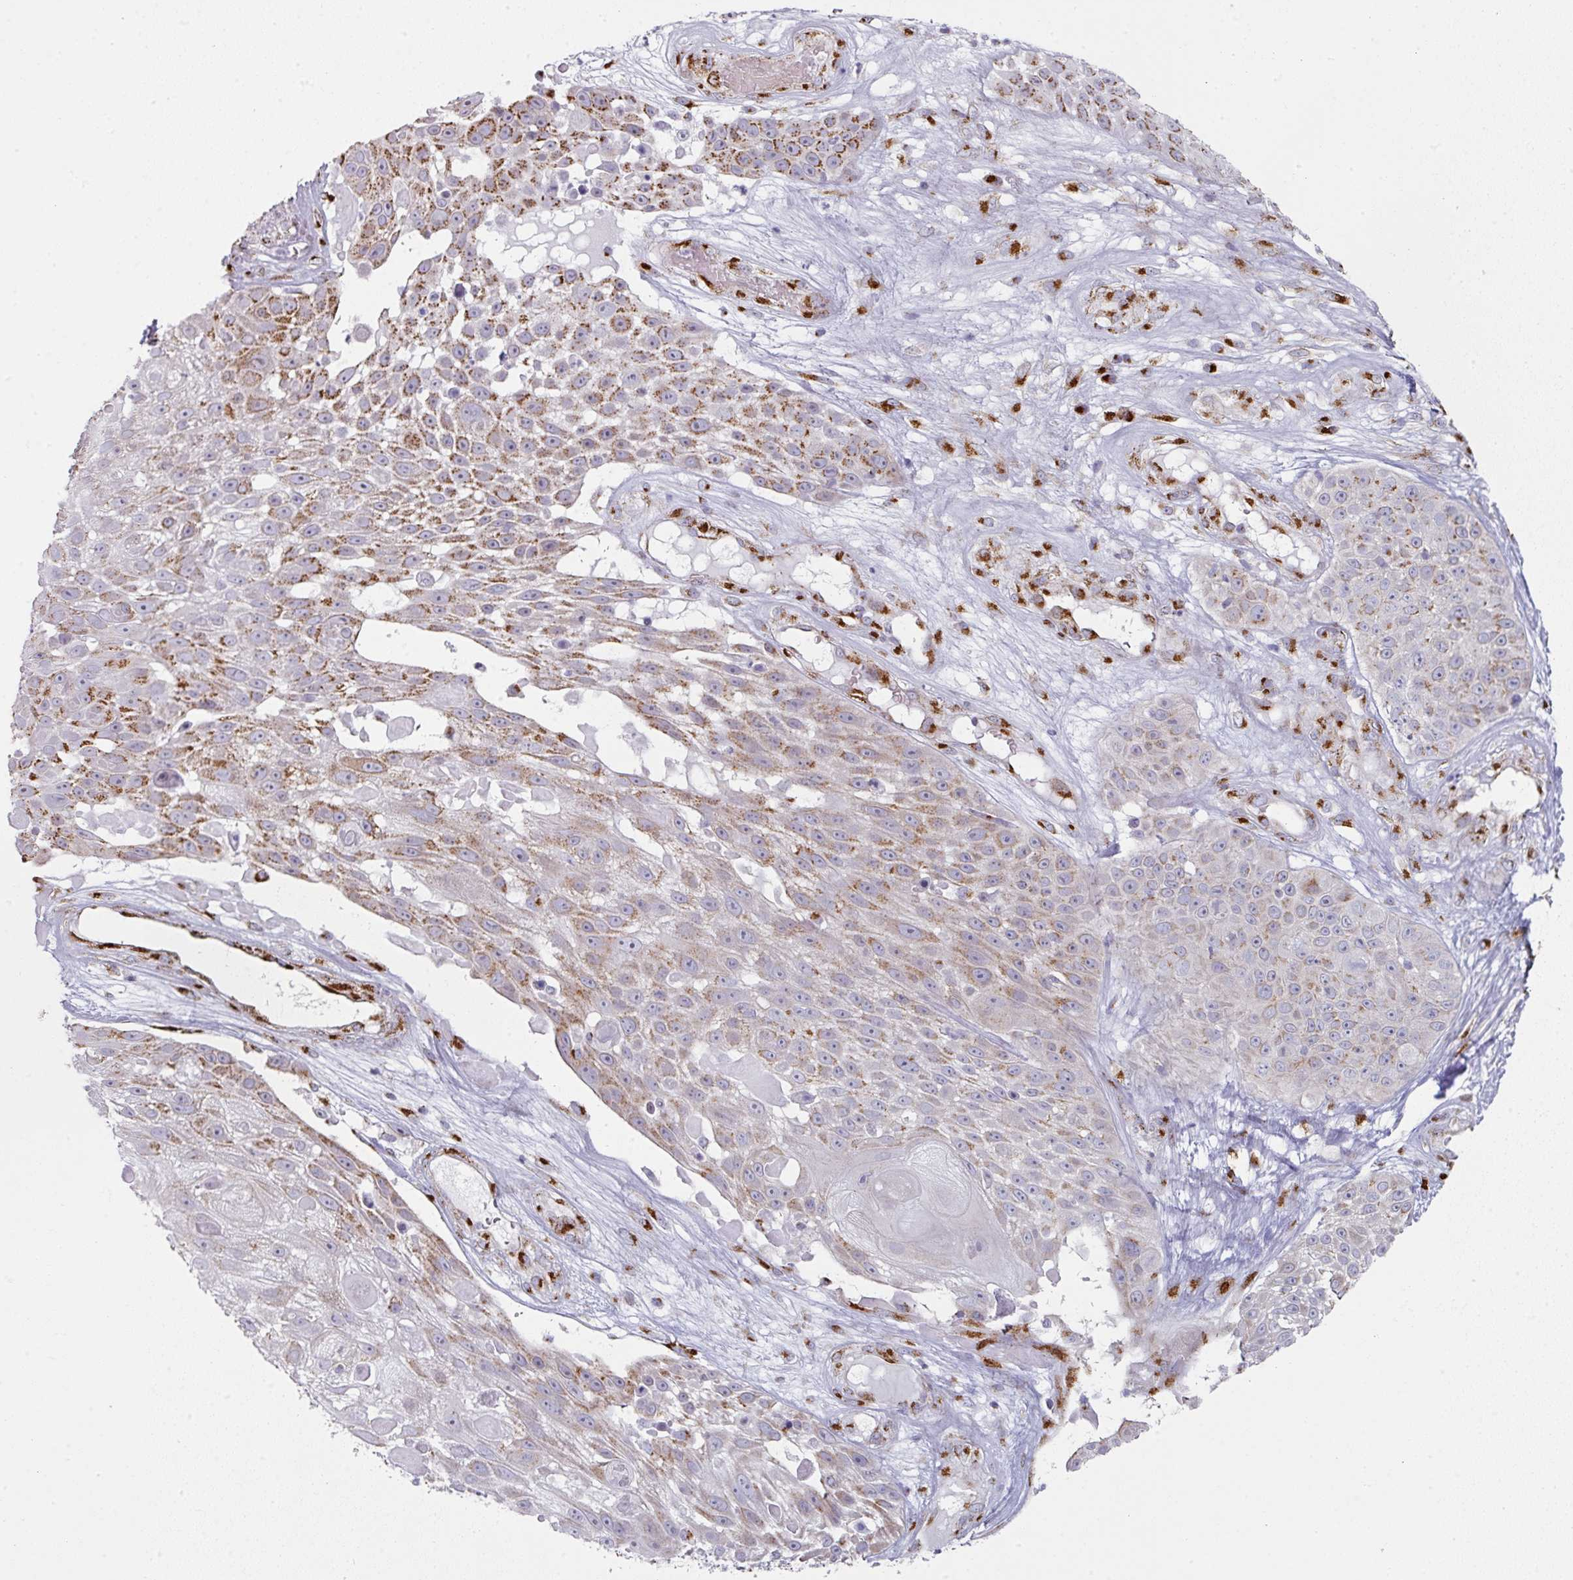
{"staining": {"intensity": "moderate", "quantity": "25%-75%", "location": "cytoplasmic/membranous"}, "tissue": "skin cancer", "cell_type": "Tumor cells", "image_type": "cancer", "snomed": [{"axis": "morphology", "description": "Squamous cell carcinoma, NOS"}, {"axis": "topography", "description": "Skin"}], "caption": "Protein expression analysis of human skin squamous cell carcinoma reveals moderate cytoplasmic/membranous expression in approximately 25%-75% of tumor cells.", "gene": "CCDC85B", "patient": {"sex": "female", "age": 86}}